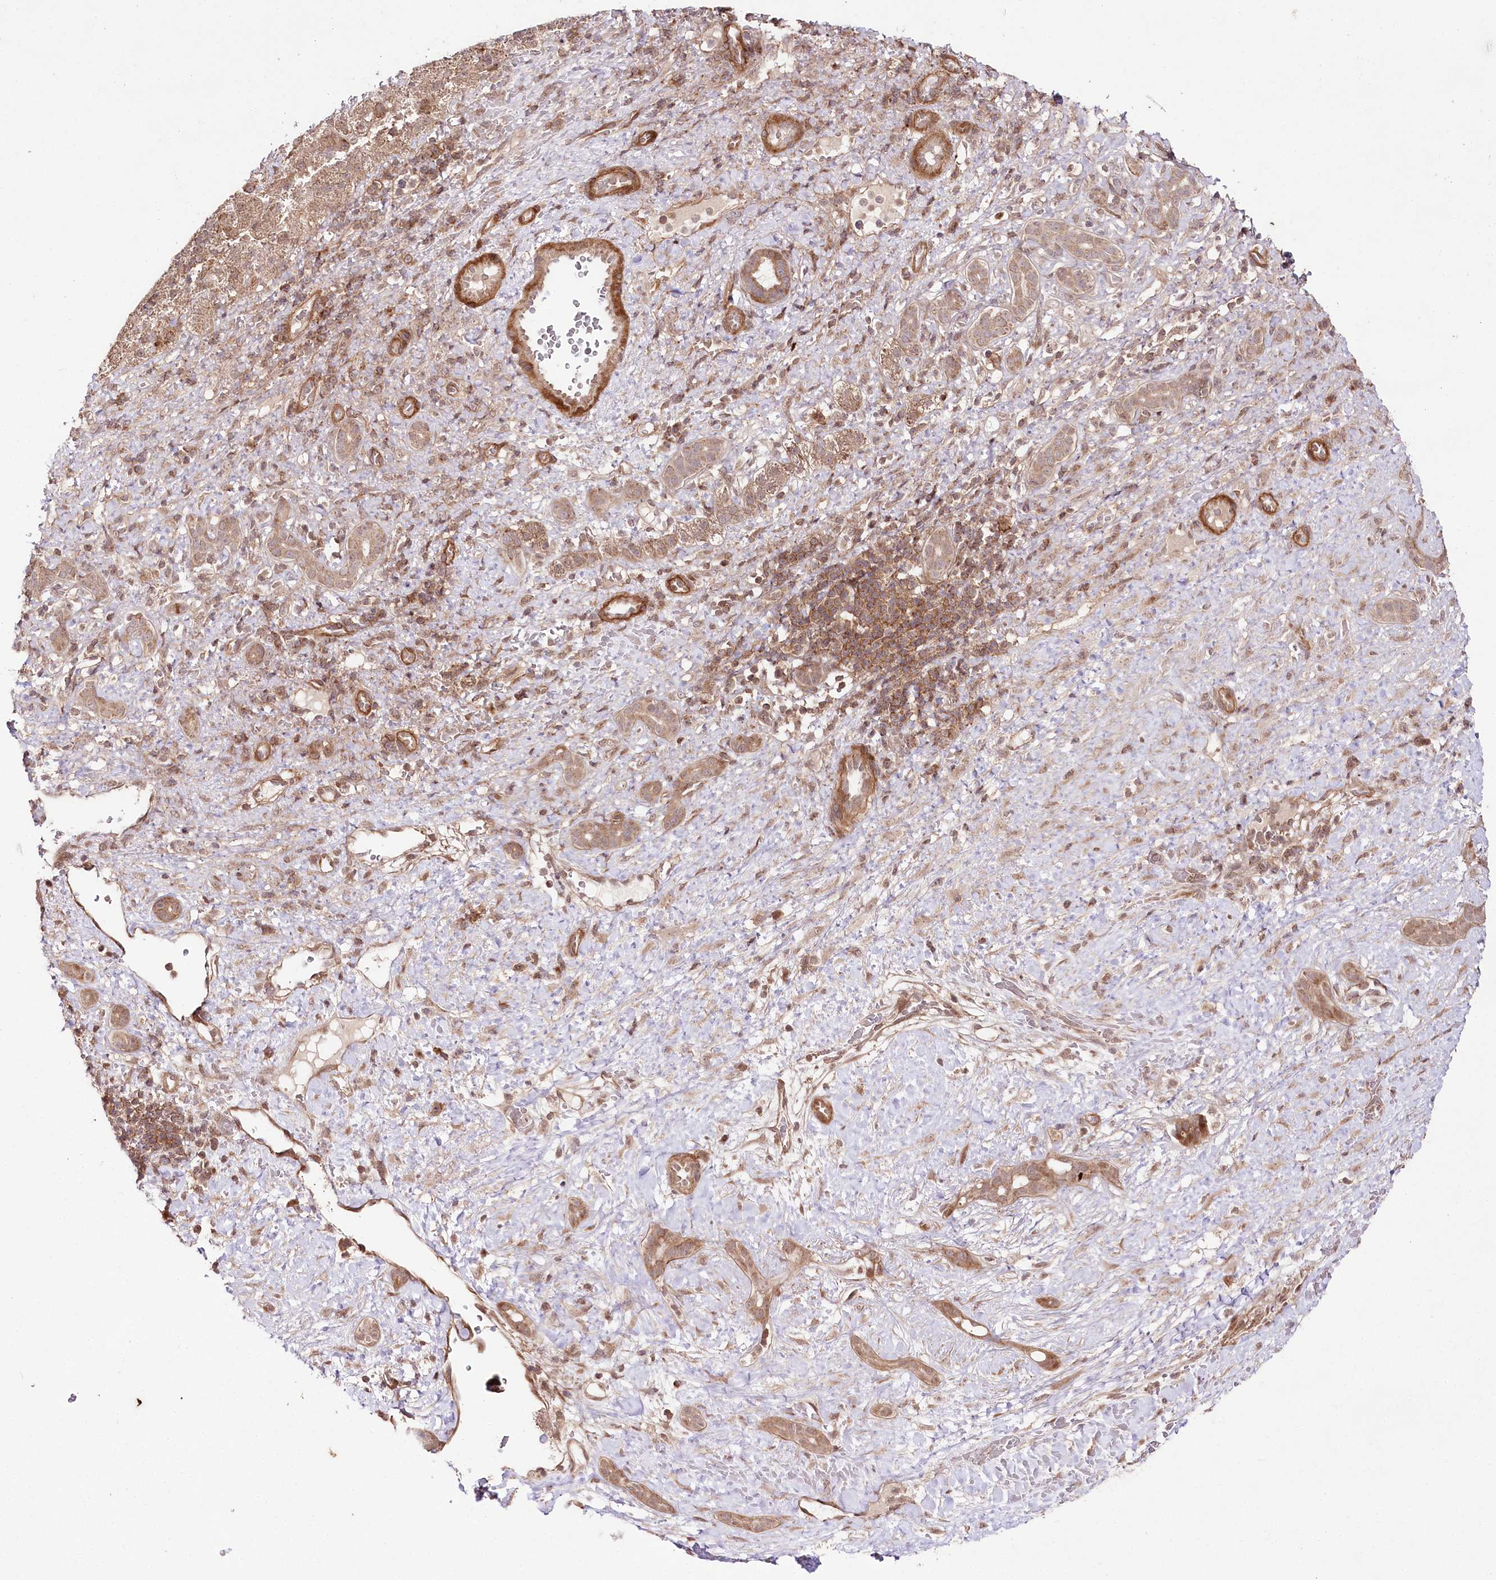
{"staining": {"intensity": "moderate", "quantity": "25%-75%", "location": "cytoplasmic/membranous"}, "tissue": "liver cancer", "cell_type": "Tumor cells", "image_type": "cancer", "snomed": [{"axis": "morphology", "description": "Normal tissue, NOS"}, {"axis": "morphology", "description": "Carcinoma, Hepatocellular, NOS"}, {"axis": "topography", "description": "Liver"}], "caption": "The photomicrograph reveals immunohistochemical staining of hepatocellular carcinoma (liver). There is moderate cytoplasmic/membranous positivity is appreciated in approximately 25%-75% of tumor cells.", "gene": "PHLDB1", "patient": {"sex": "male", "age": 57}}